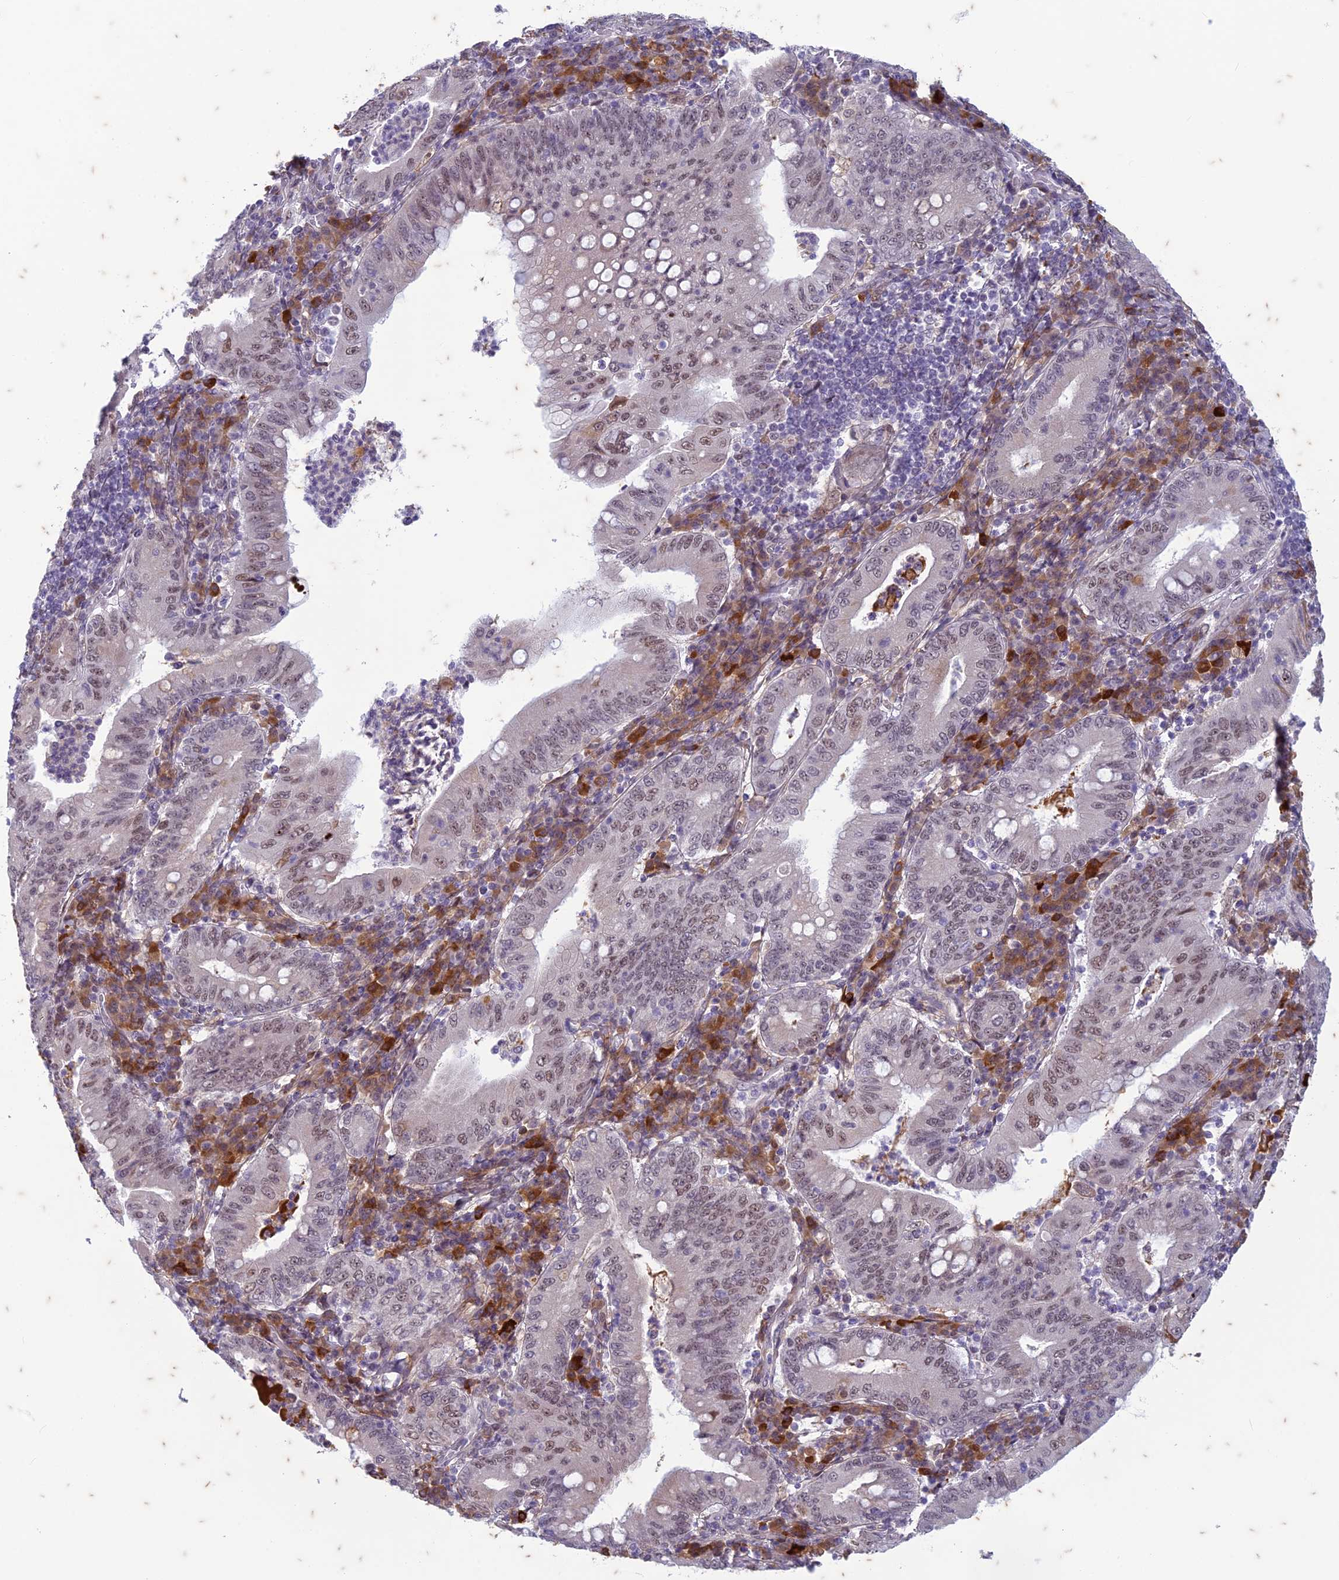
{"staining": {"intensity": "weak", "quantity": ">75%", "location": "nuclear"}, "tissue": "stomach cancer", "cell_type": "Tumor cells", "image_type": "cancer", "snomed": [{"axis": "morphology", "description": "Normal tissue, NOS"}, {"axis": "morphology", "description": "Adenocarcinoma, NOS"}, {"axis": "topography", "description": "Esophagus"}, {"axis": "topography", "description": "Stomach, upper"}, {"axis": "topography", "description": "Peripheral nerve tissue"}], "caption": "Immunohistochemical staining of stomach cancer exhibits low levels of weak nuclear positivity in about >75% of tumor cells. The staining was performed using DAB to visualize the protein expression in brown, while the nuclei were stained in blue with hematoxylin (Magnification: 20x).", "gene": "PABPN1L", "patient": {"sex": "male", "age": 62}}